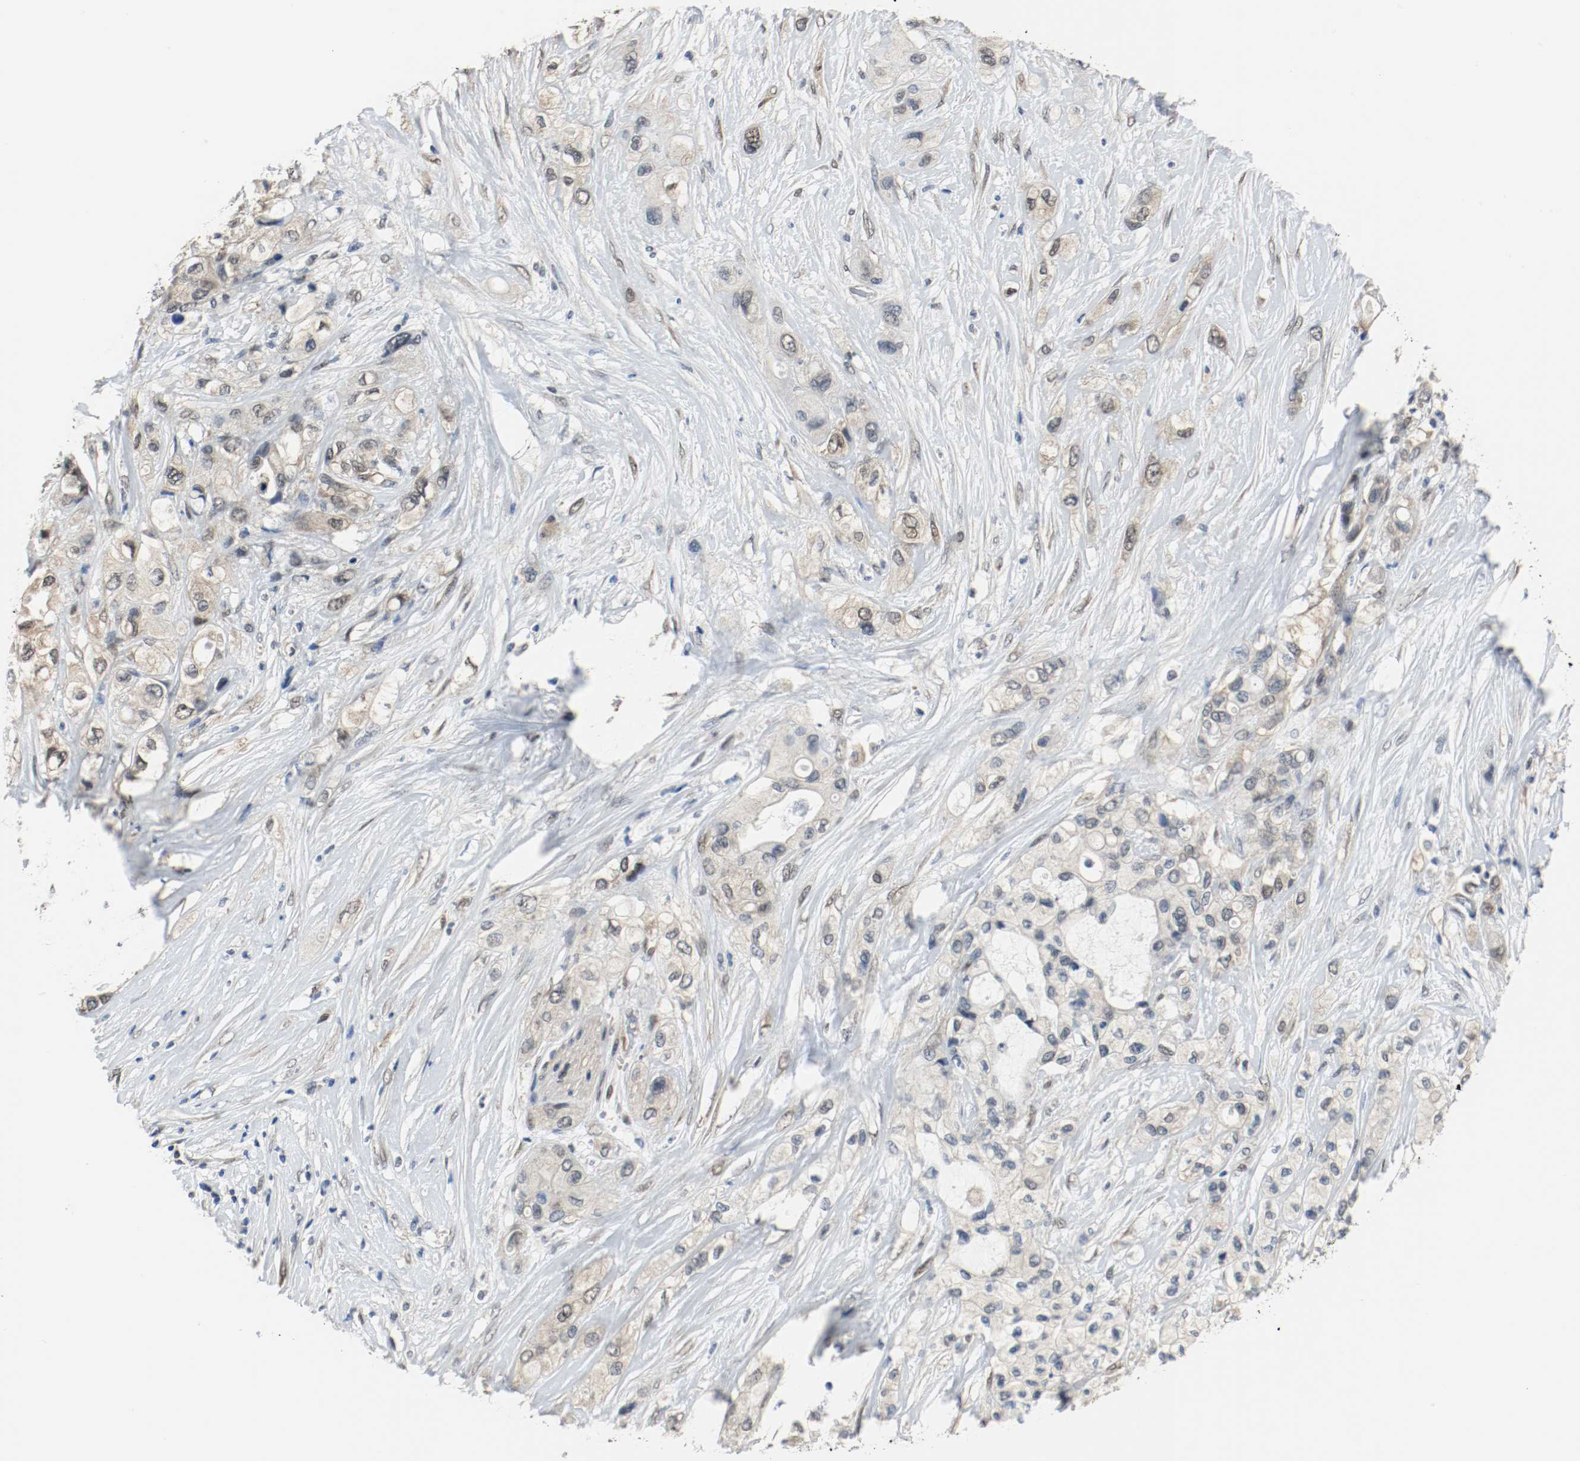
{"staining": {"intensity": "weak", "quantity": ">75%", "location": "cytoplasmic/membranous"}, "tissue": "pancreatic cancer", "cell_type": "Tumor cells", "image_type": "cancer", "snomed": [{"axis": "morphology", "description": "Adenocarcinoma, NOS"}, {"axis": "topography", "description": "Pancreas"}], "caption": "The image exhibits a brown stain indicating the presence of a protein in the cytoplasmic/membranous of tumor cells in adenocarcinoma (pancreatic). (IHC, brightfield microscopy, high magnification).", "gene": "PPME1", "patient": {"sex": "female", "age": 59}}